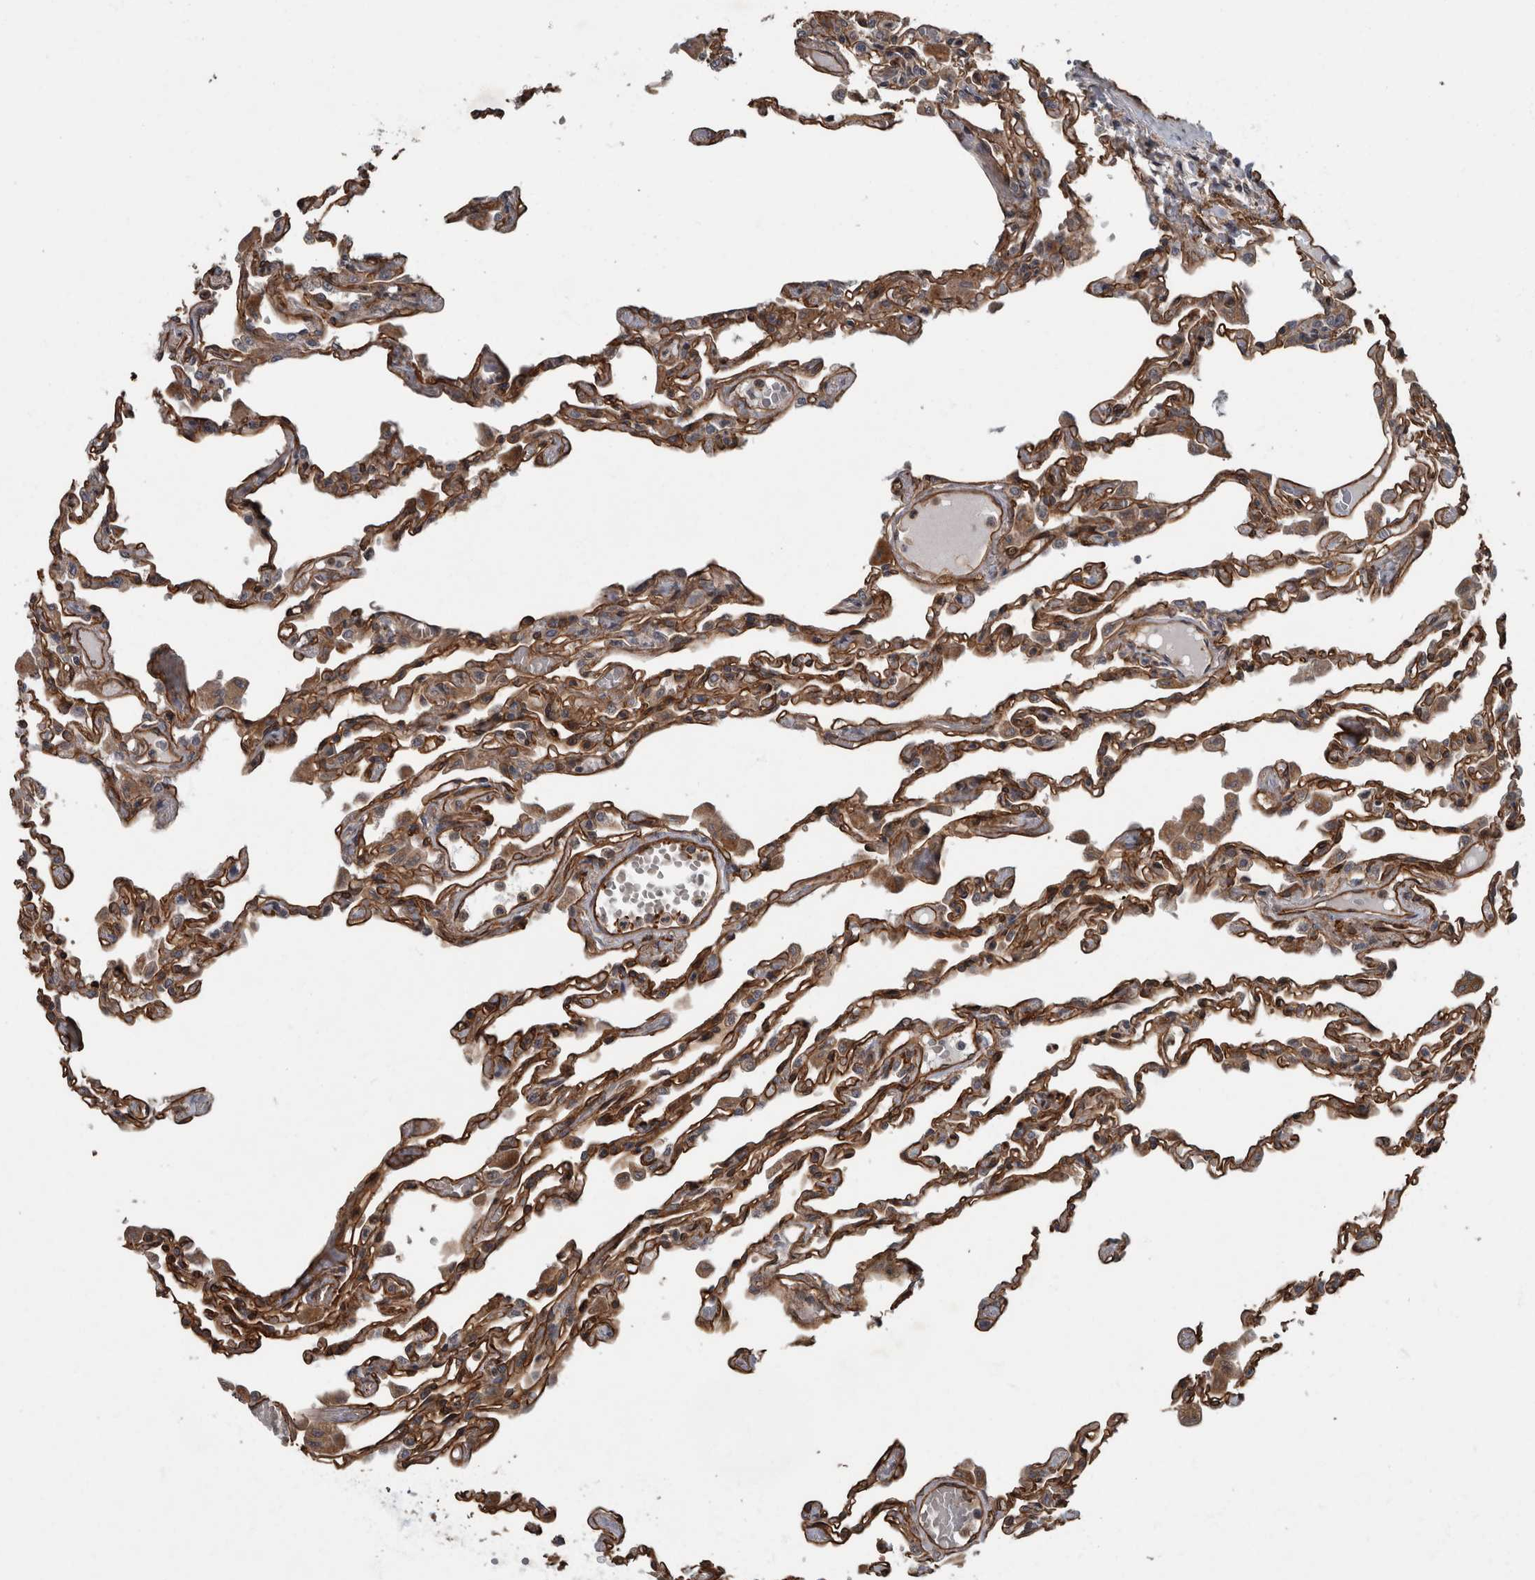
{"staining": {"intensity": "moderate", "quantity": ">75%", "location": "cytoplasmic/membranous"}, "tissue": "lung", "cell_type": "Alveolar cells", "image_type": "normal", "snomed": [{"axis": "morphology", "description": "Normal tissue, NOS"}, {"axis": "topography", "description": "Bronchus"}, {"axis": "topography", "description": "Lung"}], "caption": "Lung stained for a protein (brown) reveals moderate cytoplasmic/membranous positive staining in about >75% of alveolar cells.", "gene": "VEGFD", "patient": {"sex": "female", "age": 49}}